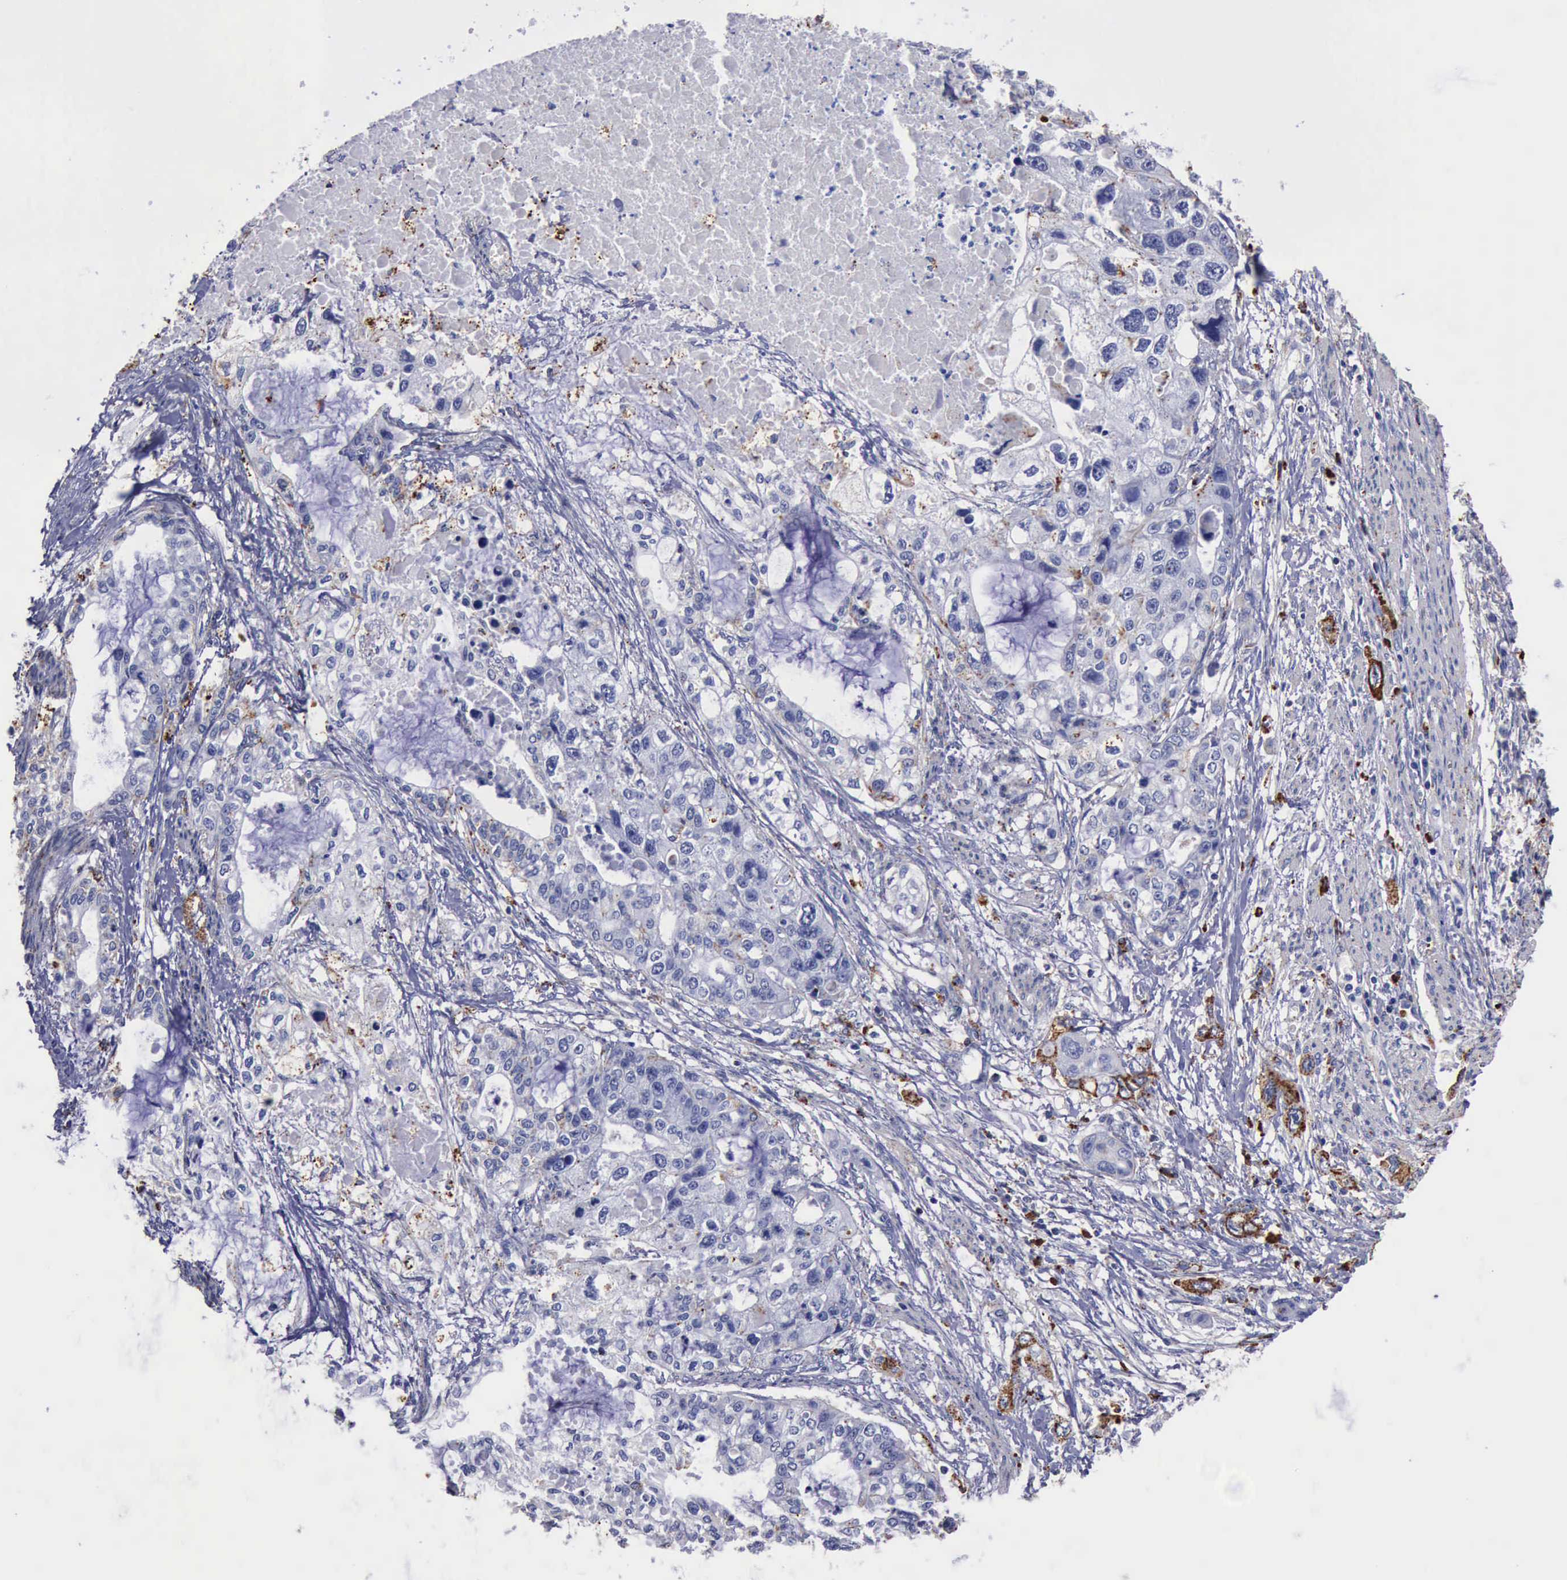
{"staining": {"intensity": "moderate", "quantity": "25%-75%", "location": "cytoplasmic/membranous"}, "tissue": "stomach cancer", "cell_type": "Tumor cells", "image_type": "cancer", "snomed": [{"axis": "morphology", "description": "Adenocarcinoma, NOS"}, {"axis": "topography", "description": "Stomach, upper"}], "caption": "DAB immunohistochemical staining of stomach cancer reveals moderate cytoplasmic/membranous protein staining in approximately 25%-75% of tumor cells. Immunohistochemistry stains the protein in brown and the nuclei are stained blue.", "gene": "CTSD", "patient": {"sex": "female", "age": 52}}